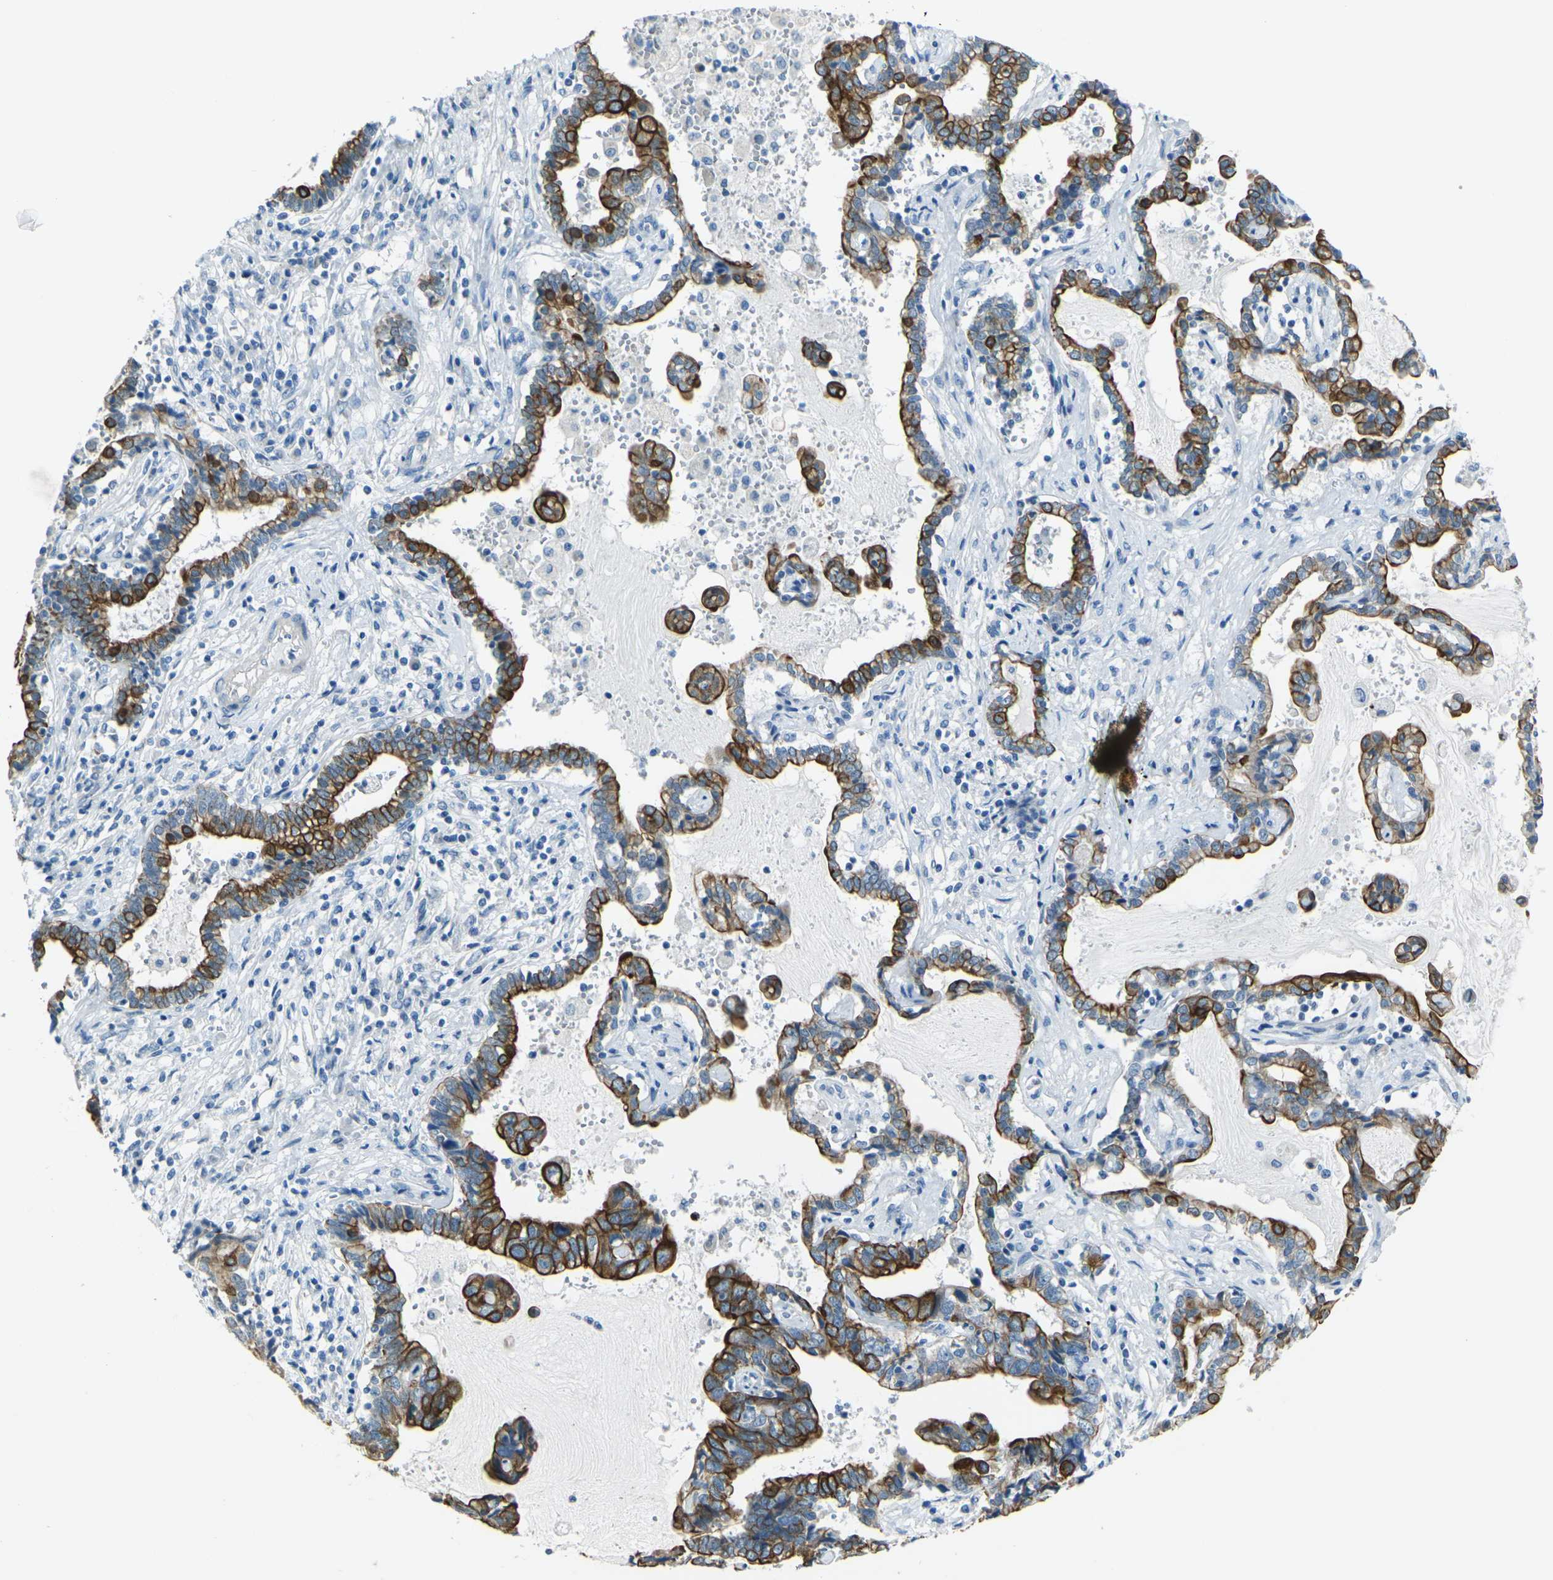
{"staining": {"intensity": "negative", "quantity": "none", "location": "none"}, "tissue": "liver cancer", "cell_type": "Tumor cells", "image_type": "cancer", "snomed": [{"axis": "morphology", "description": "Cholangiocarcinoma"}, {"axis": "topography", "description": "Liver"}], "caption": "This photomicrograph is of cholangiocarcinoma (liver) stained with immunohistochemistry to label a protein in brown with the nuclei are counter-stained blue. There is no positivity in tumor cells.", "gene": "ANKRD46", "patient": {"sex": "male", "age": 57}}